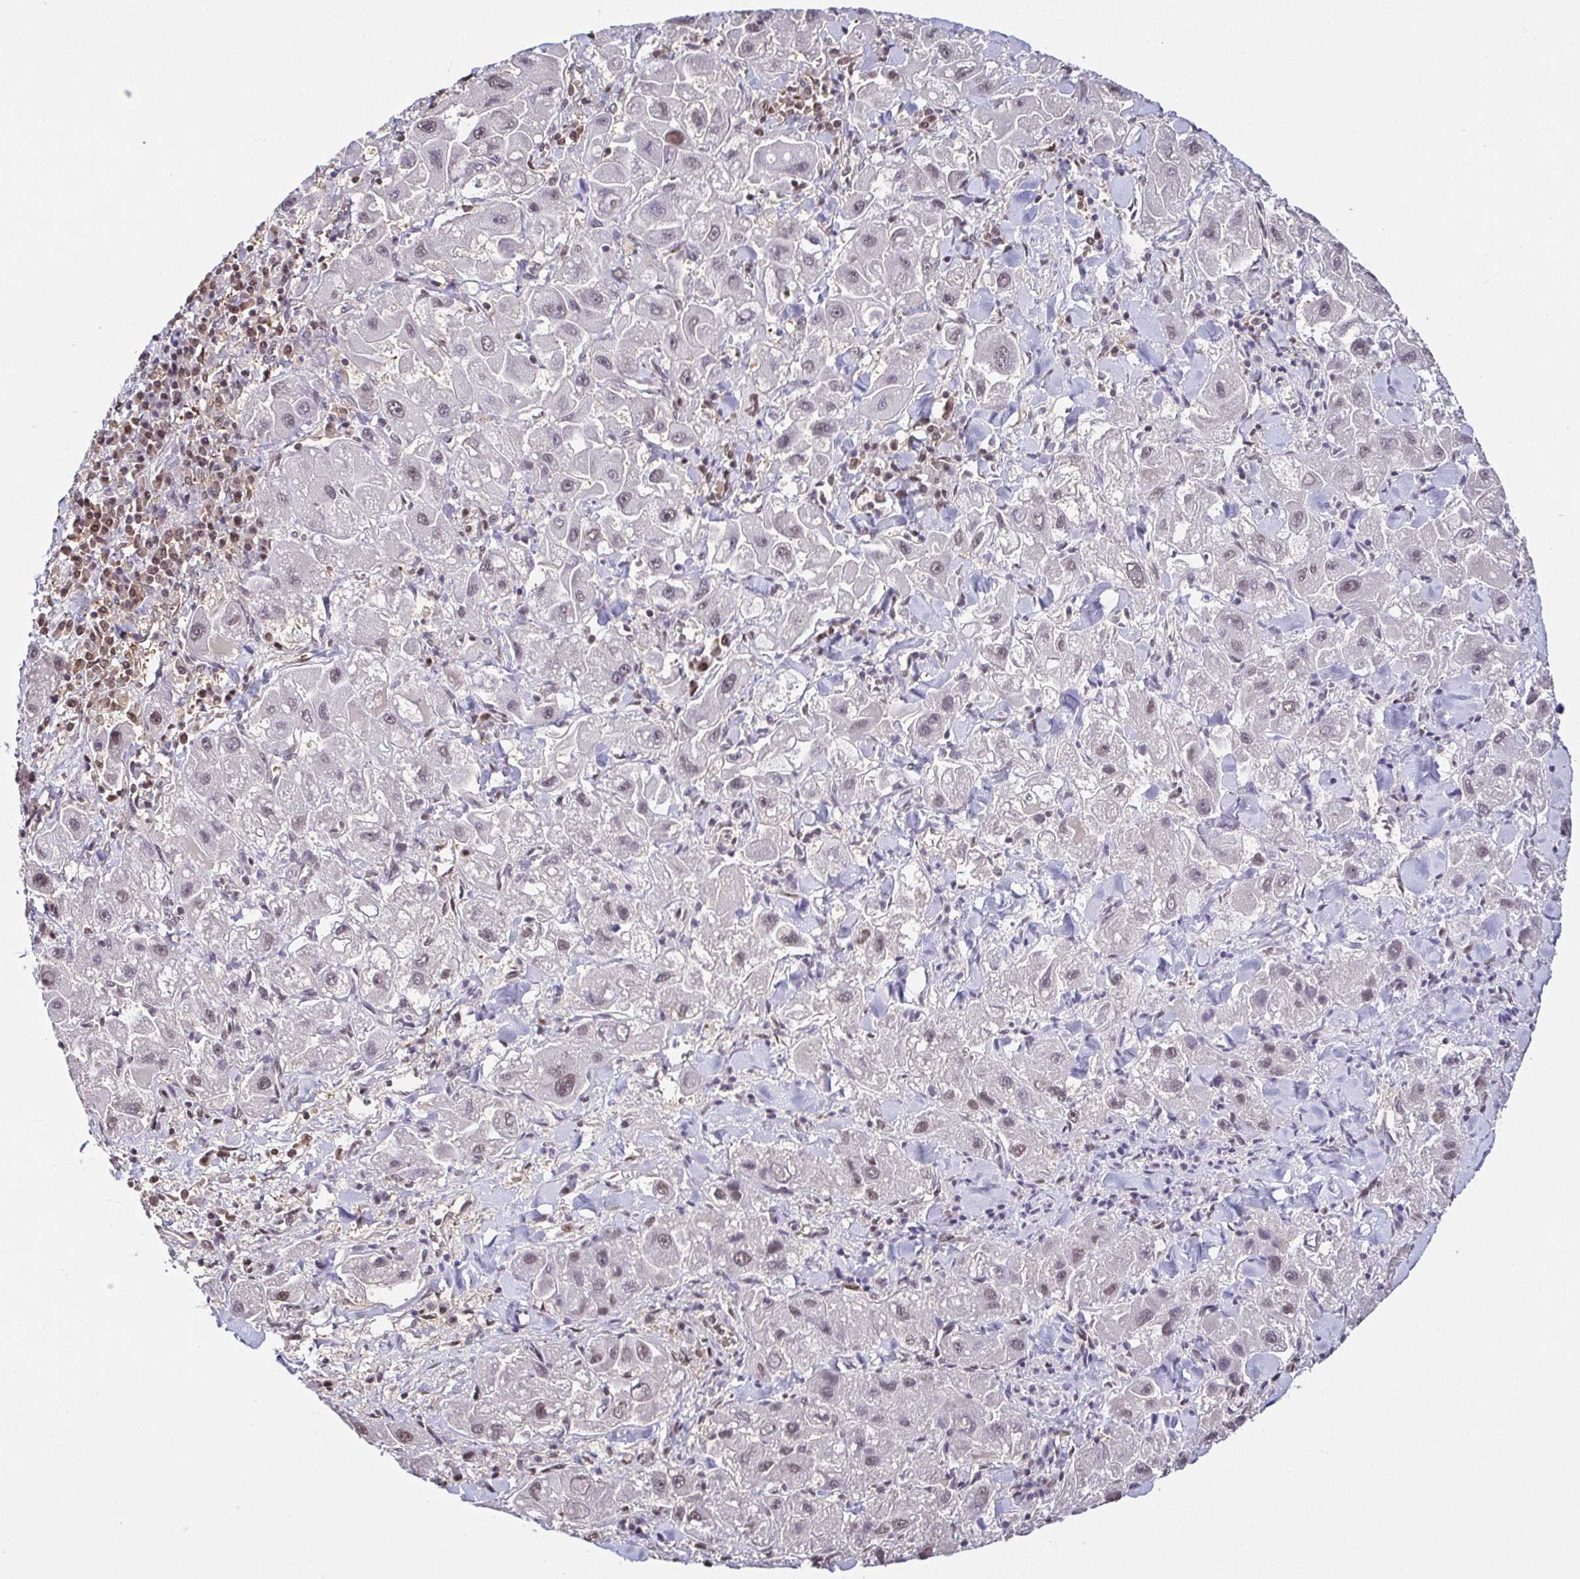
{"staining": {"intensity": "weak", "quantity": "<25%", "location": "nuclear"}, "tissue": "liver cancer", "cell_type": "Tumor cells", "image_type": "cancer", "snomed": [{"axis": "morphology", "description": "Carcinoma, Hepatocellular, NOS"}, {"axis": "topography", "description": "Liver"}], "caption": "Tumor cells are negative for protein expression in human liver hepatocellular carcinoma. The staining was performed using DAB to visualize the protein expression in brown, while the nuclei were stained in blue with hematoxylin (Magnification: 20x).", "gene": "PSMB9", "patient": {"sex": "male", "age": 24}}